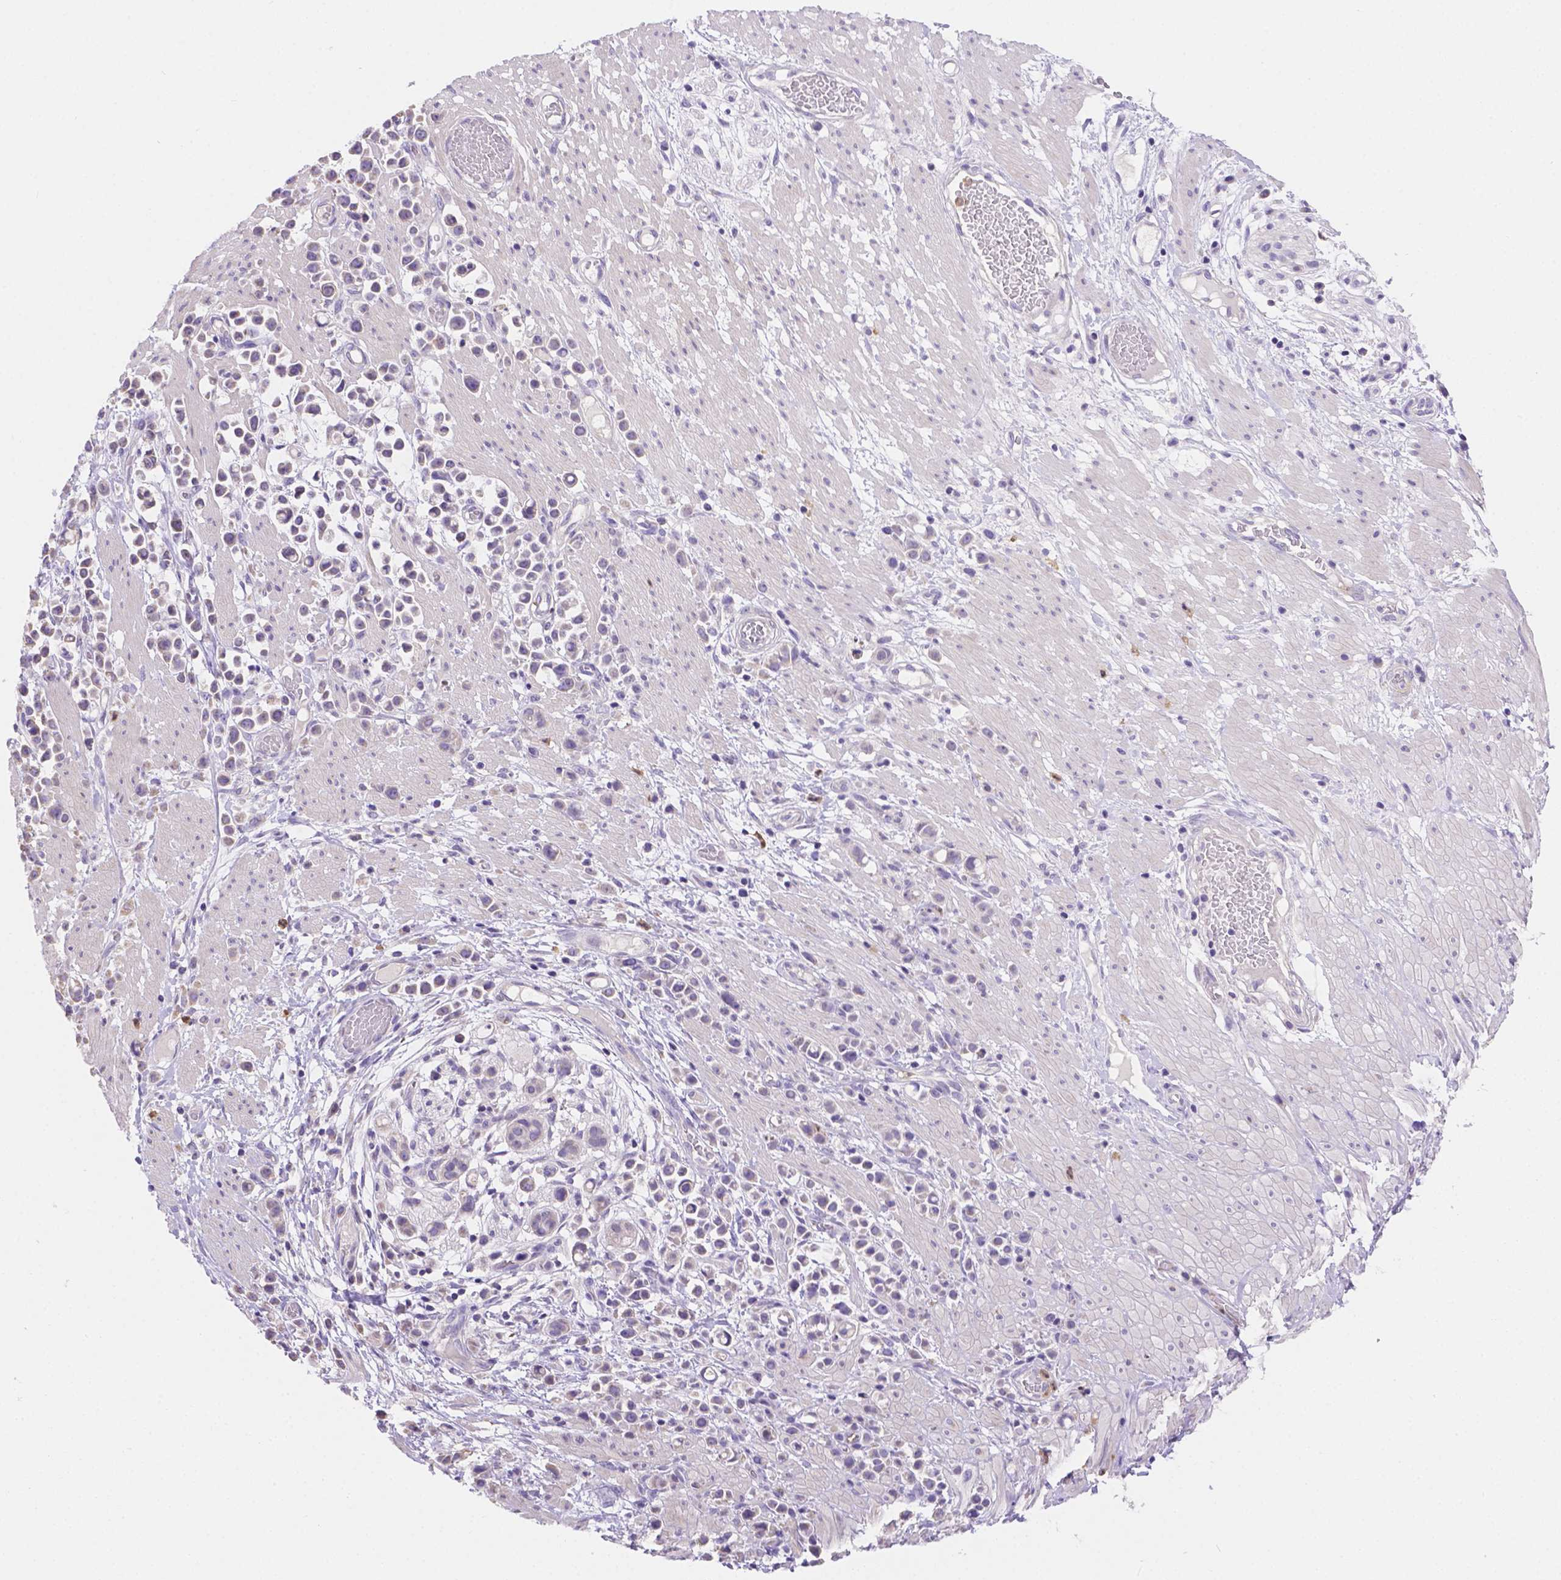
{"staining": {"intensity": "weak", "quantity": "<25%", "location": "cytoplasmic/membranous"}, "tissue": "stomach cancer", "cell_type": "Tumor cells", "image_type": "cancer", "snomed": [{"axis": "morphology", "description": "Adenocarcinoma, NOS"}, {"axis": "topography", "description": "Stomach"}], "caption": "Immunohistochemical staining of stomach cancer shows no significant staining in tumor cells.", "gene": "NXPE2", "patient": {"sex": "male", "age": 82}}